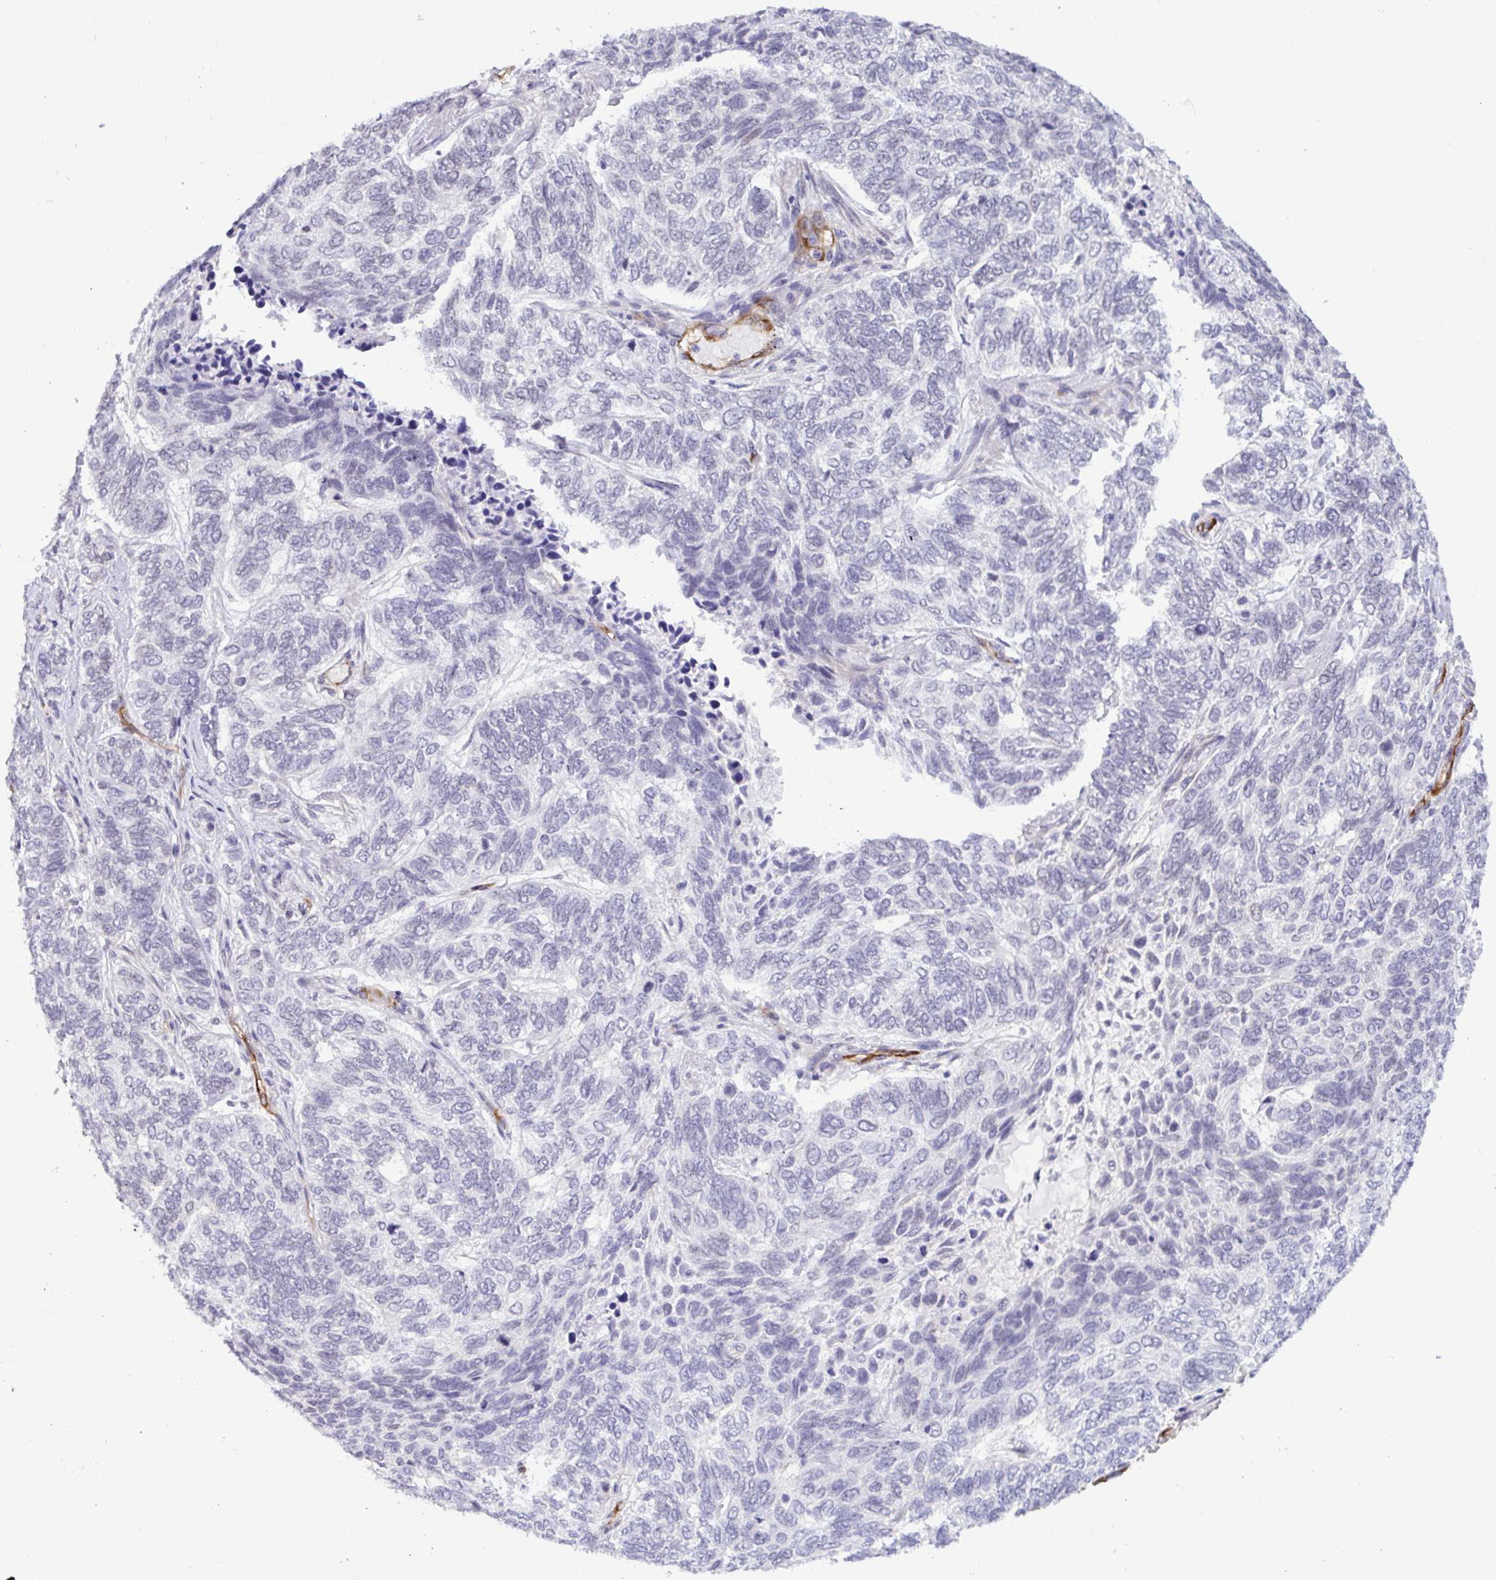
{"staining": {"intensity": "negative", "quantity": "none", "location": "none"}, "tissue": "skin cancer", "cell_type": "Tumor cells", "image_type": "cancer", "snomed": [{"axis": "morphology", "description": "Basal cell carcinoma"}, {"axis": "topography", "description": "Skin"}], "caption": "Immunohistochemical staining of human basal cell carcinoma (skin) exhibits no significant staining in tumor cells.", "gene": "EML1", "patient": {"sex": "female", "age": 65}}